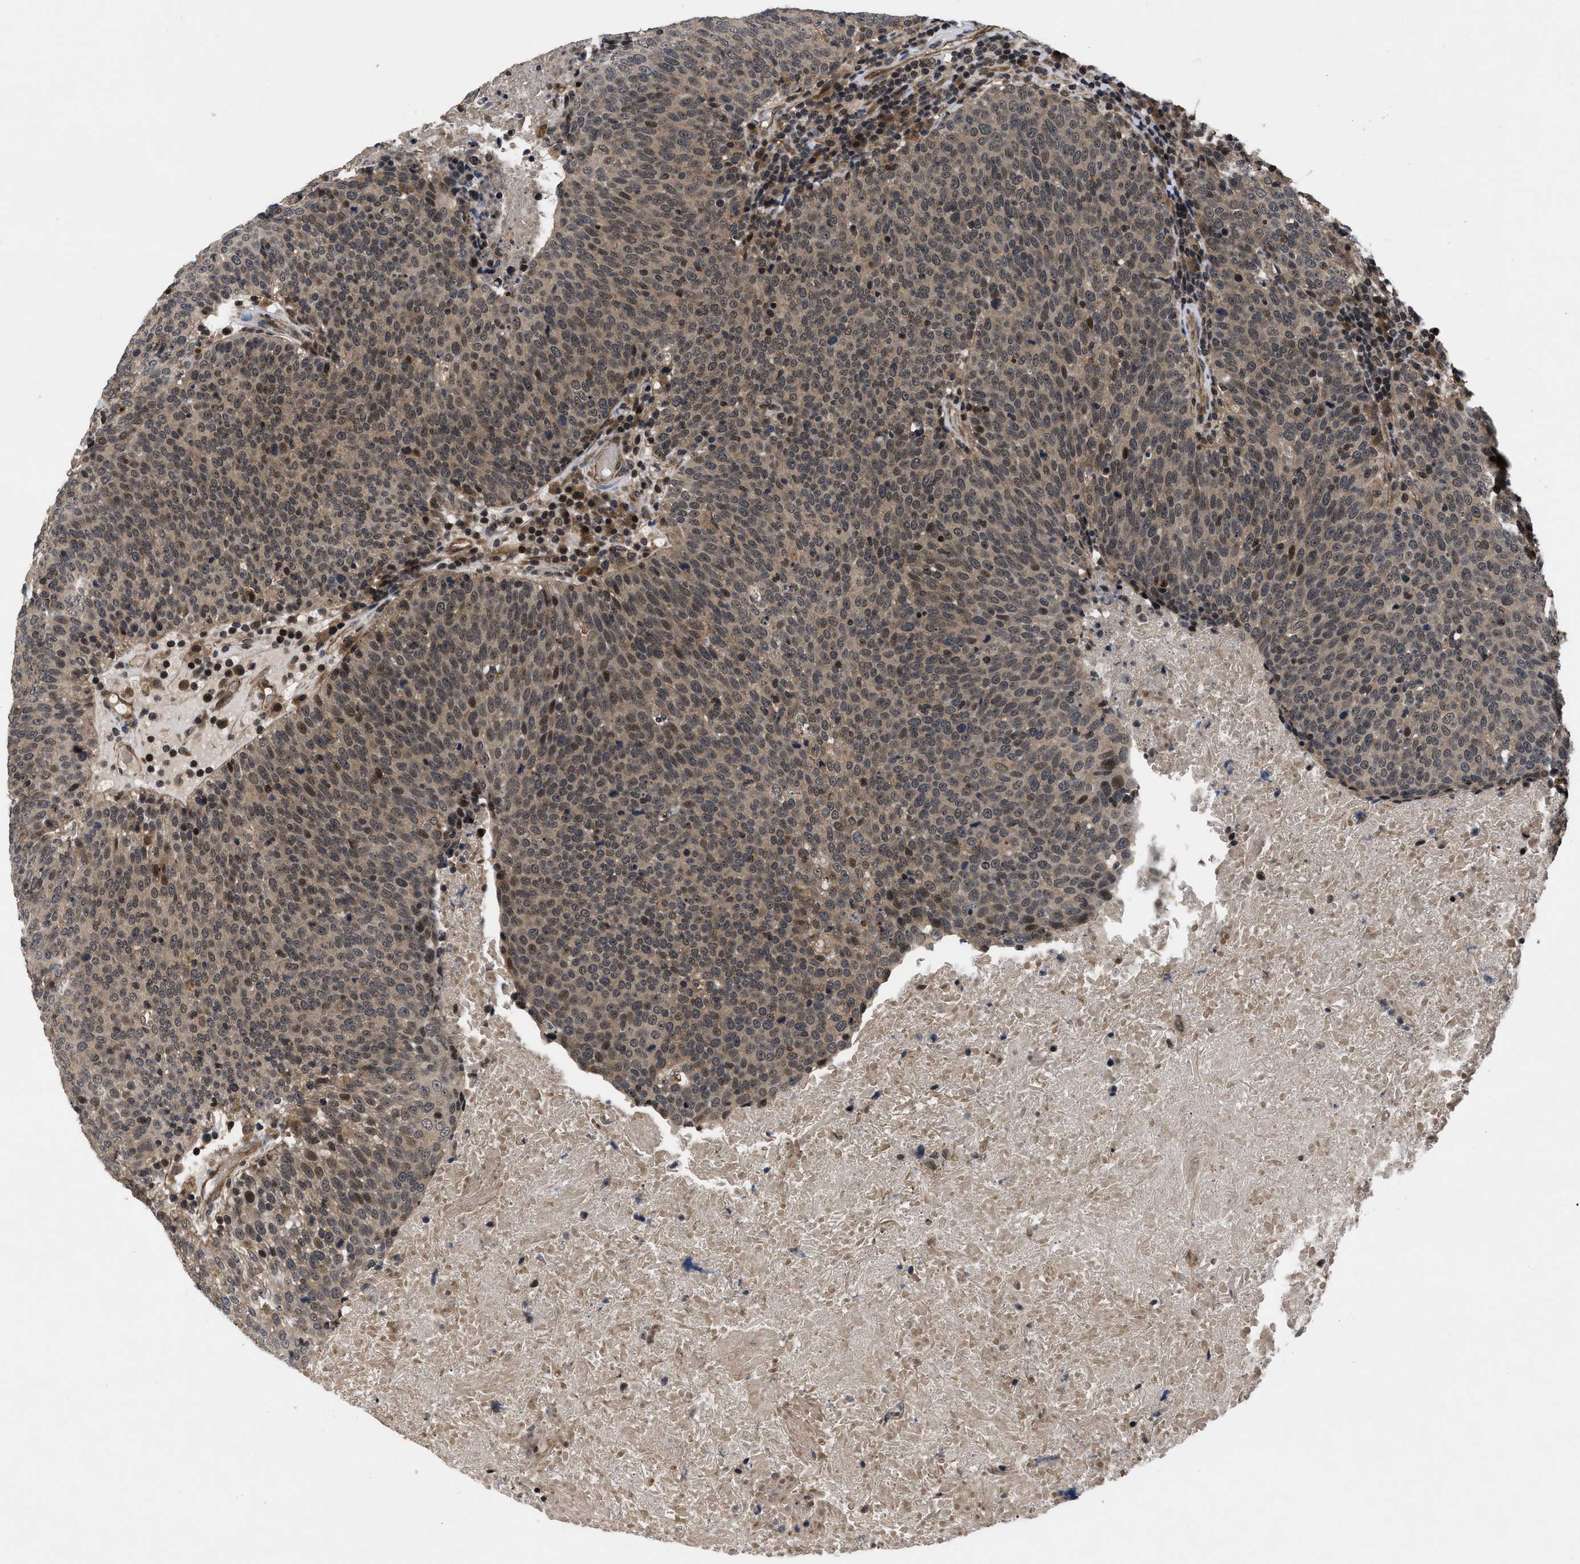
{"staining": {"intensity": "moderate", "quantity": ">75%", "location": "cytoplasmic/membranous,nuclear"}, "tissue": "head and neck cancer", "cell_type": "Tumor cells", "image_type": "cancer", "snomed": [{"axis": "morphology", "description": "Squamous cell carcinoma, NOS"}, {"axis": "morphology", "description": "Squamous cell carcinoma, metastatic, NOS"}, {"axis": "topography", "description": "Lymph node"}, {"axis": "topography", "description": "Head-Neck"}], "caption": "Moderate cytoplasmic/membranous and nuclear positivity is present in approximately >75% of tumor cells in head and neck cancer. (DAB (3,3'-diaminobenzidine) = brown stain, brightfield microscopy at high magnification).", "gene": "DNAJC14", "patient": {"sex": "male", "age": 62}}